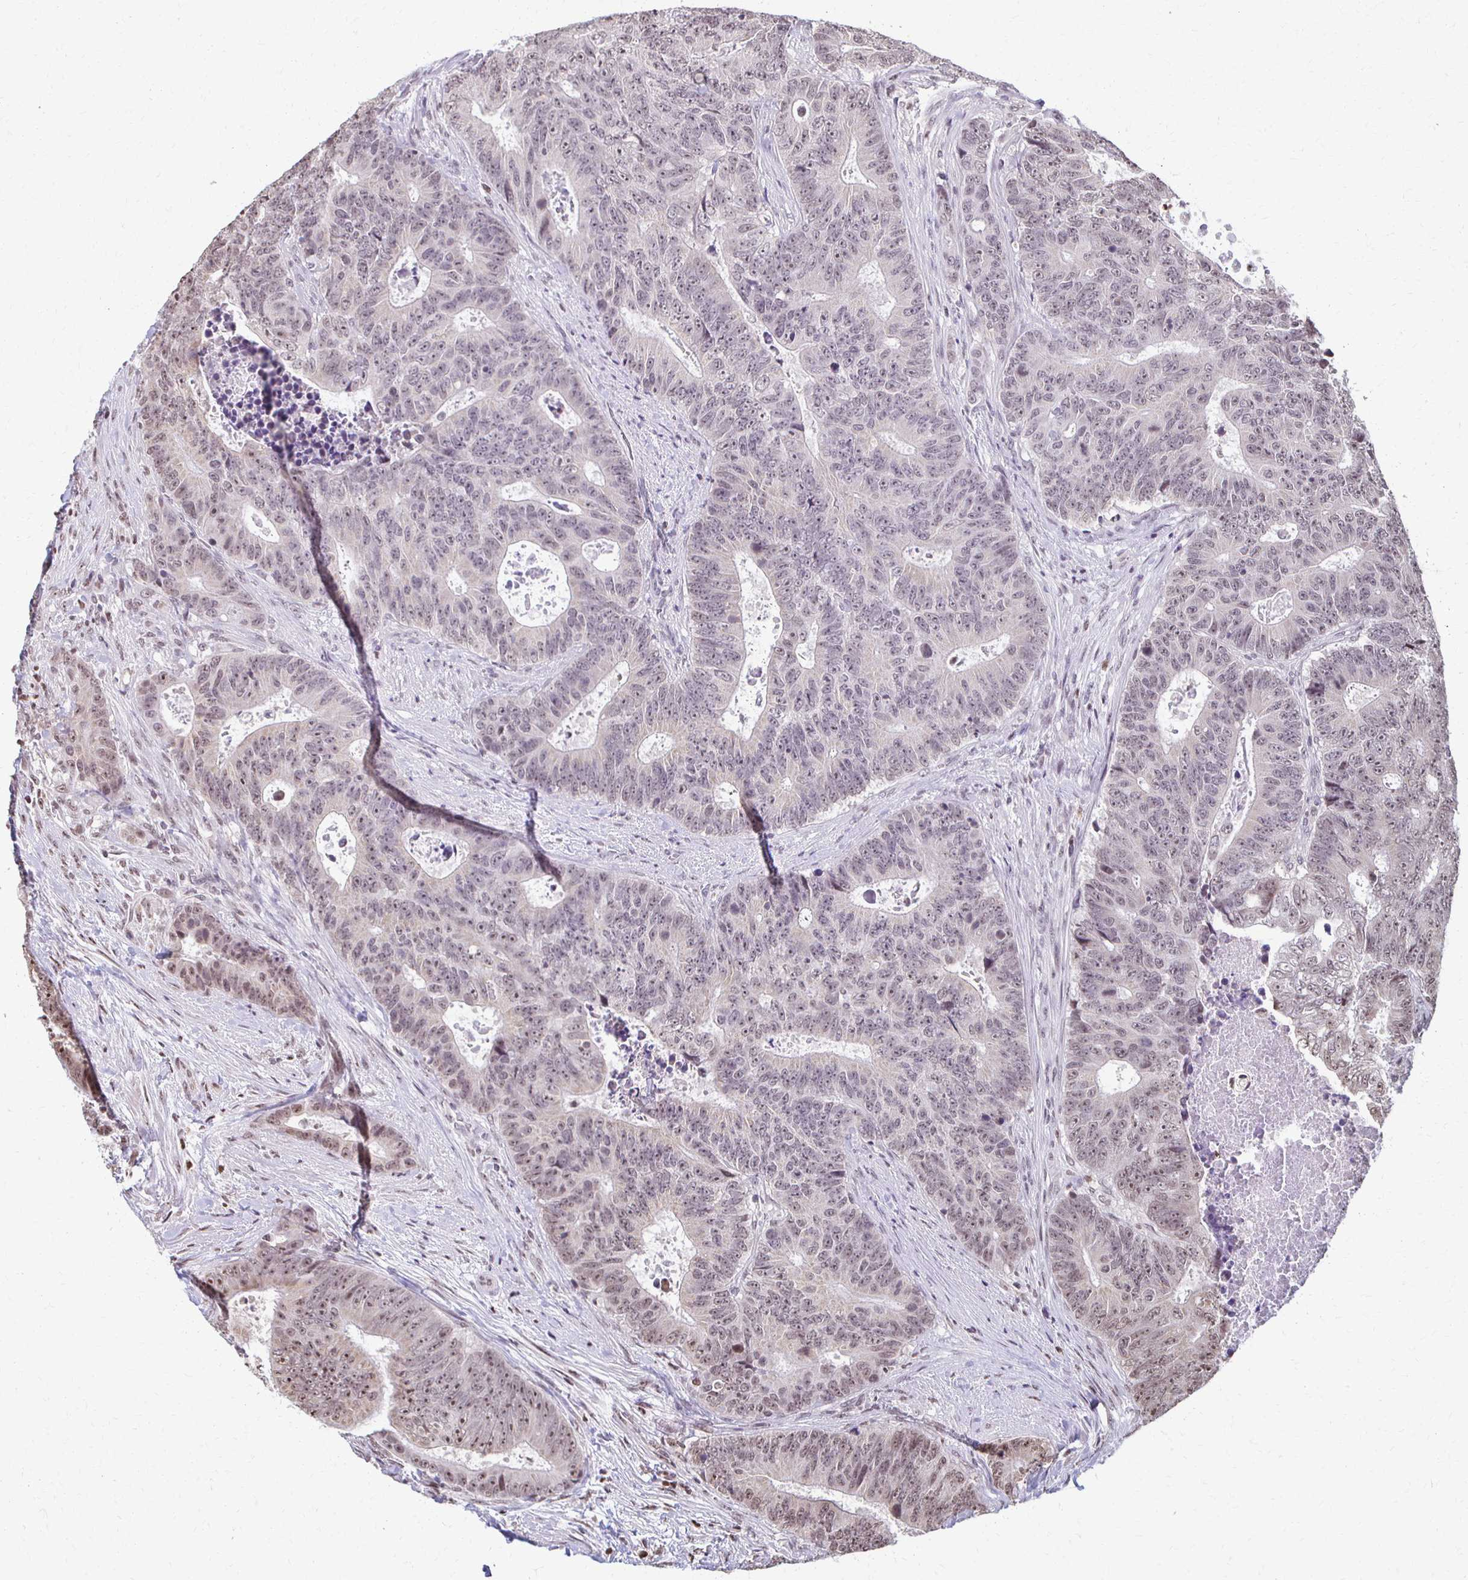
{"staining": {"intensity": "moderate", "quantity": "<25%", "location": "nuclear"}, "tissue": "colorectal cancer", "cell_type": "Tumor cells", "image_type": "cancer", "snomed": [{"axis": "morphology", "description": "Adenocarcinoma, NOS"}, {"axis": "topography", "description": "Colon"}], "caption": "There is low levels of moderate nuclear staining in tumor cells of adenocarcinoma (colorectal), as demonstrated by immunohistochemical staining (brown color).", "gene": "HOXA9", "patient": {"sex": "female", "age": 48}}